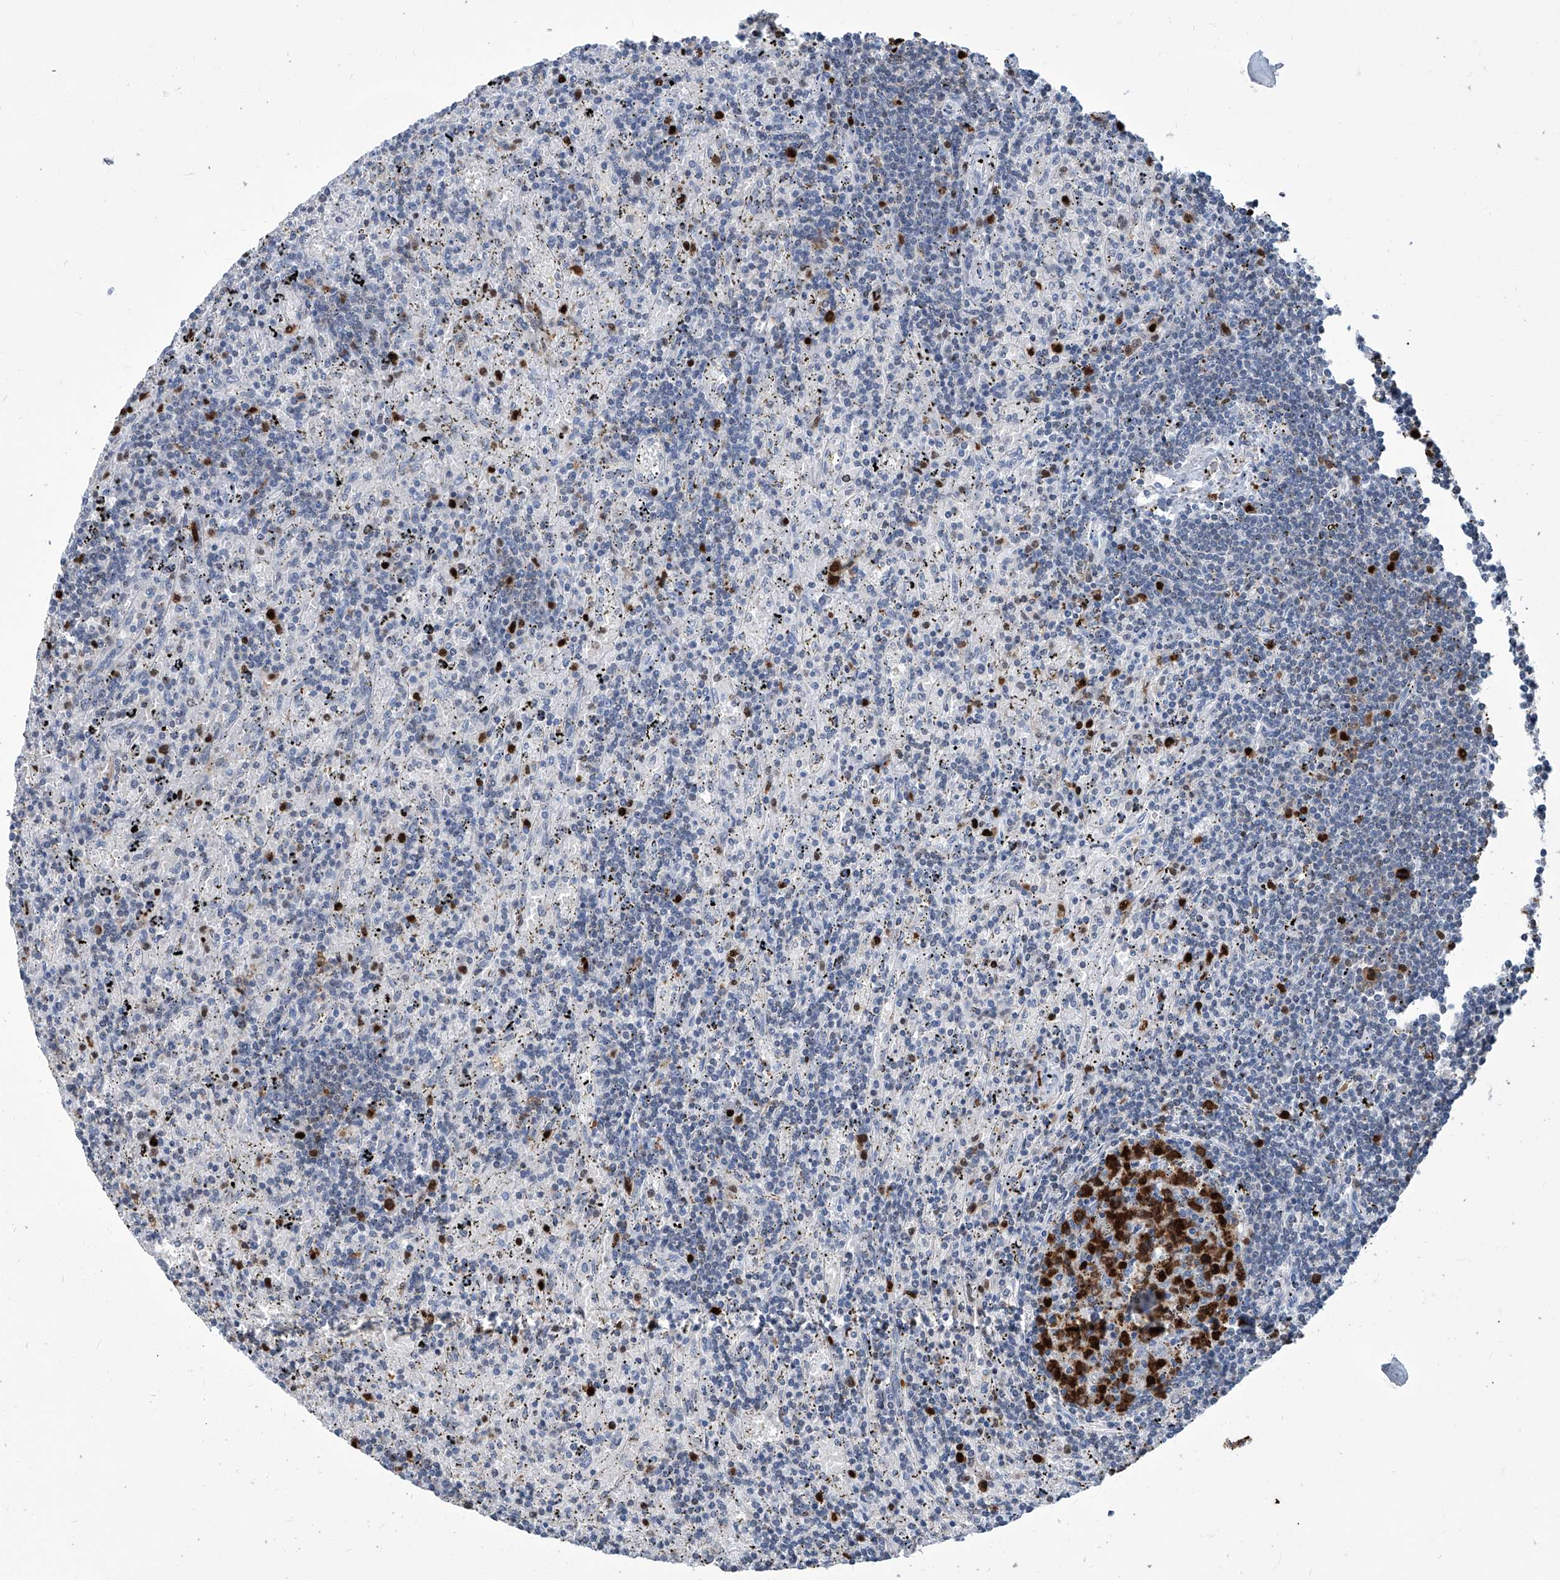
{"staining": {"intensity": "negative", "quantity": "none", "location": "none"}, "tissue": "lymphoma", "cell_type": "Tumor cells", "image_type": "cancer", "snomed": [{"axis": "morphology", "description": "Malignant lymphoma, non-Hodgkin's type, Low grade"}, {"axis": "topography", "description": "Spleen"}], "caption": "Tumor cells show no significant protein staining in lymphoma. Brightfield microscopy of immunohistochemistry (IHC) stained with DAB (3,3'-diaminobenzidine) (brown) and hematoxylin (blue), captured at high magnification.", "gene": "PCNA", "patient": {"sex": "male", "age": 76}}